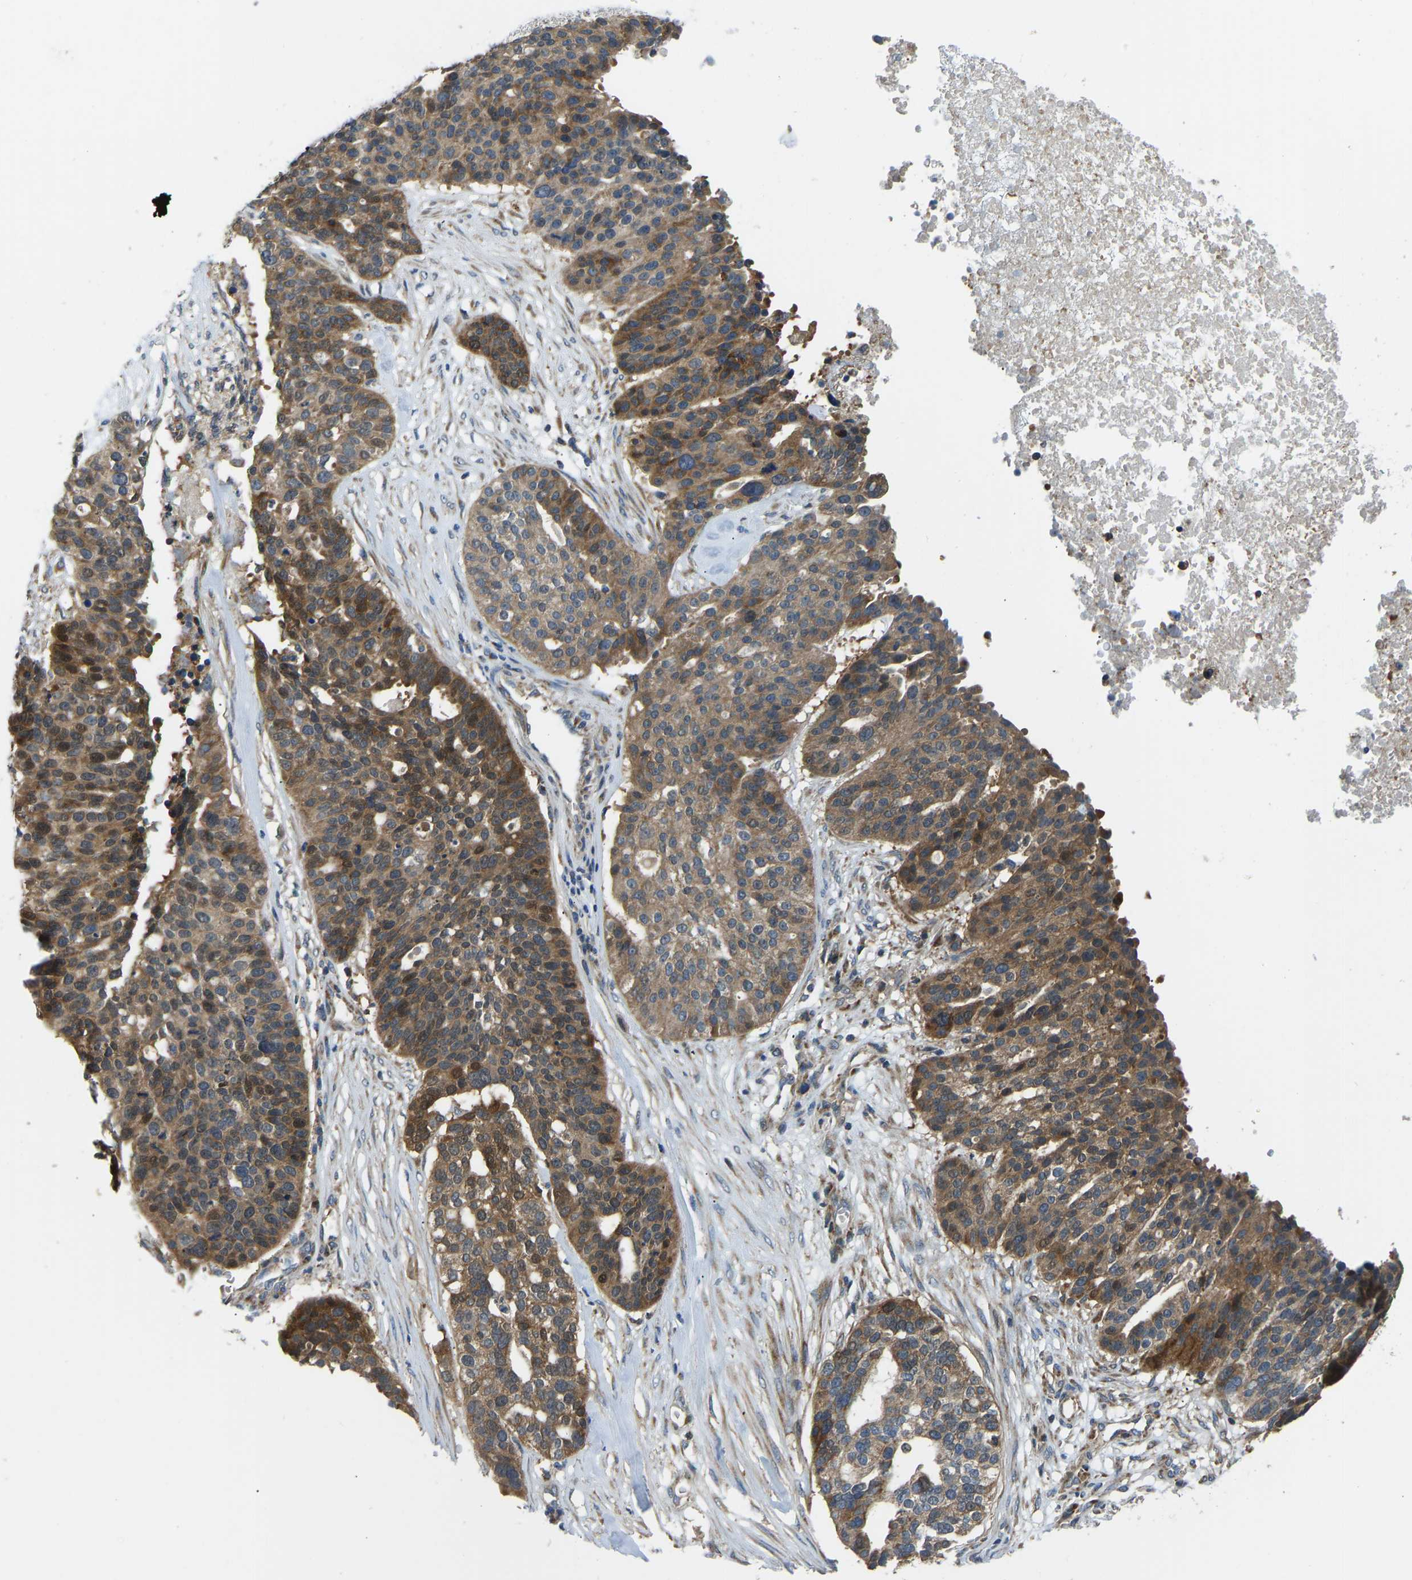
{"staining": {"intensity": "moderate", "quantity": ">75%", "location": "cytoplasmic/membranous"}, "tissue": "ovarian cancer", "cell_type": "Tumor cells", "image_type": "cancer", "snomed": [{"axis": "morphology", "description": "Cystadenocarcinoma, serous, NOS"}, {"axis": "topography", "description": "Ovary"}], "caption": "A brown stain highlights moderate cytoplasmic/membranous staining of a protein in human ovarian cancer tumor cells.", "gene": "RBP1", "patient": {"sex": "female", "age": 59}}